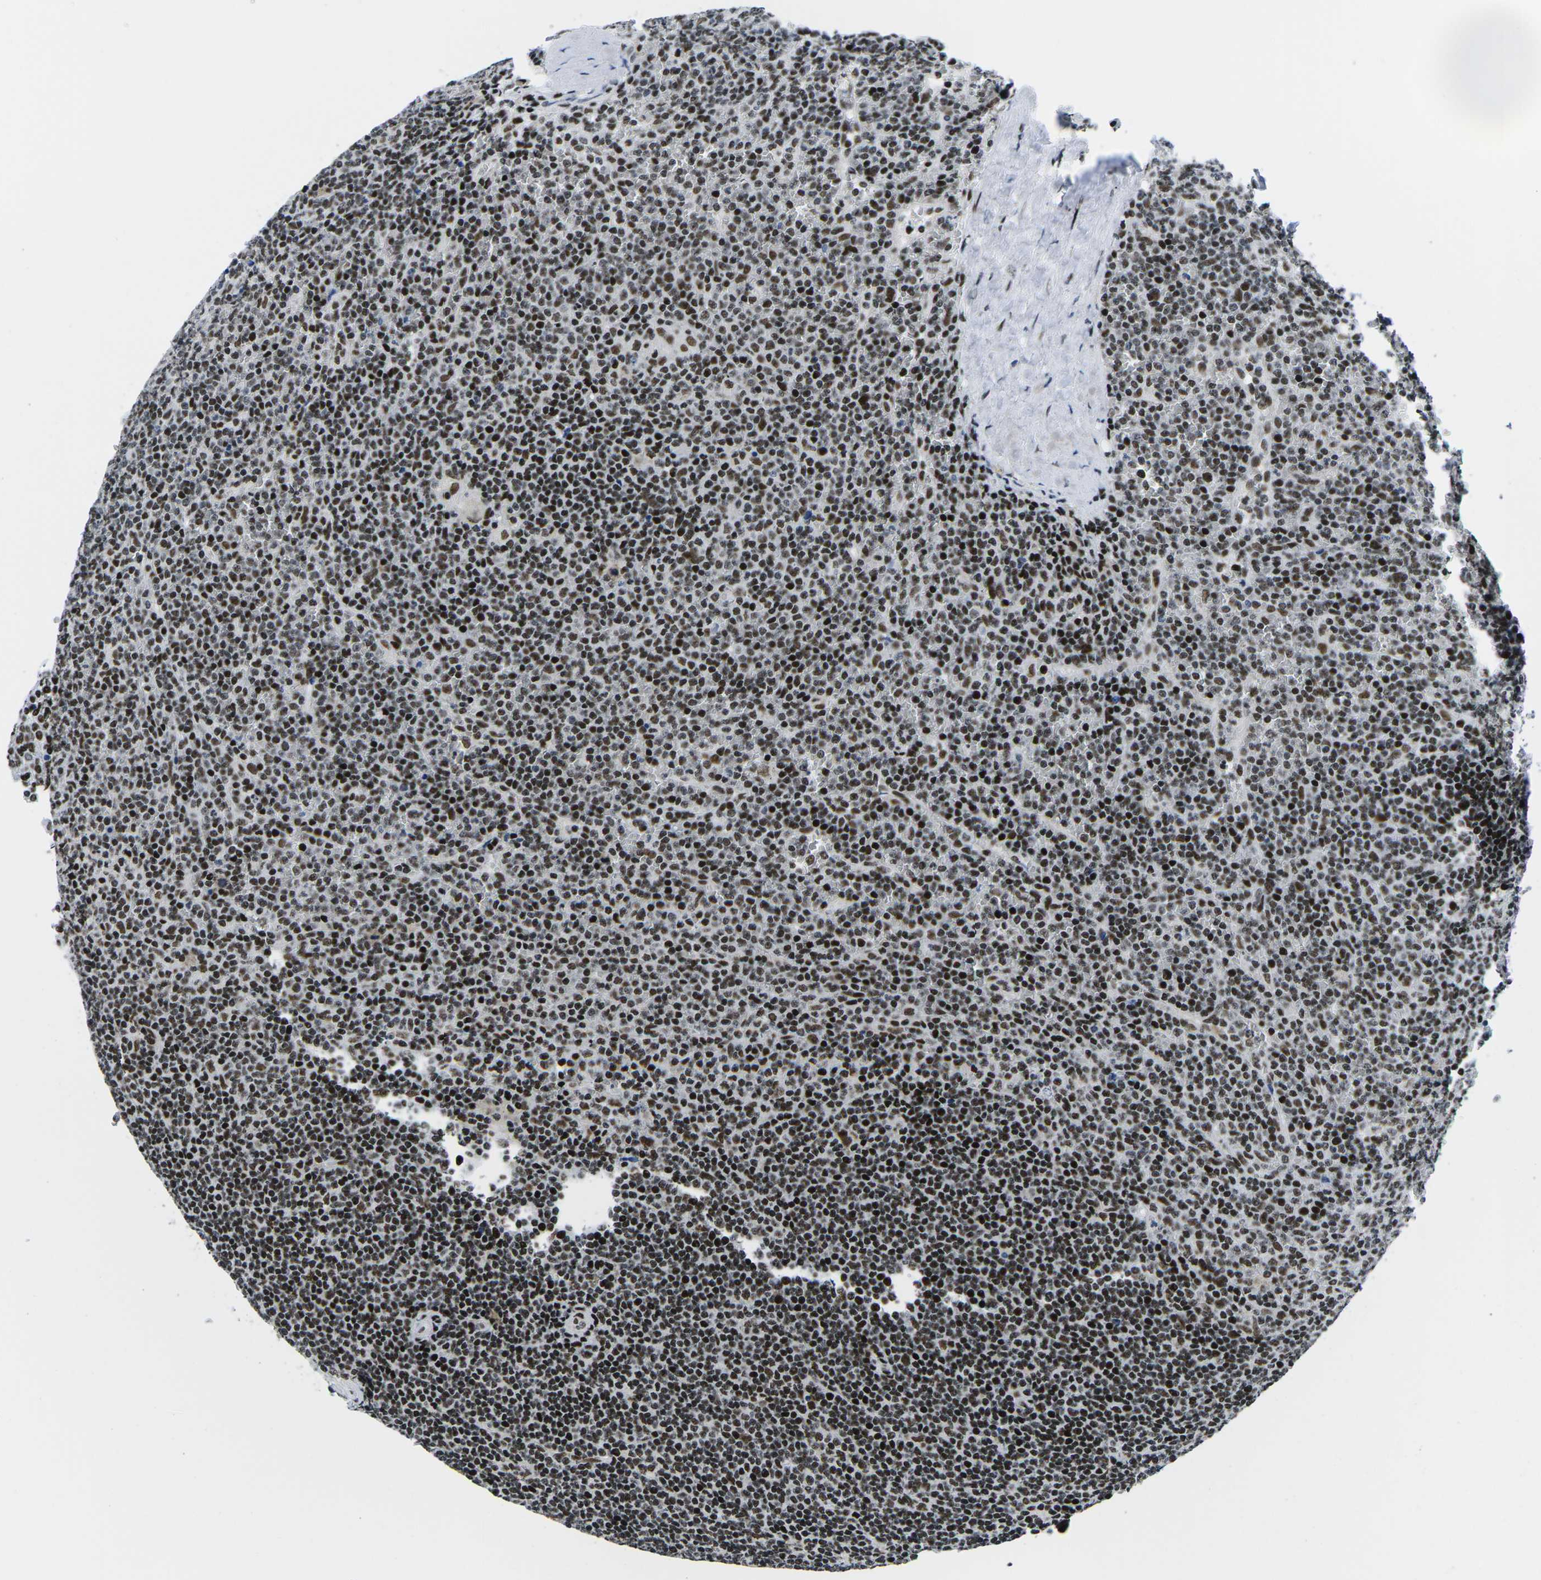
{"staining": {"intensity": "strong", "quantity": ">75%", "location": "nuclear"}, "tissue": "lymphoma", "cell_type": "Tumor cells", "image_type": "cancer", "snomed": [{"axis": "morphology", "description": "Malignant lymphoma, non-Hodgkin's type, Low grade"}, {"axis": "topography", "description": "Spleen"}], "caption": "Human low-grade malignant lymphoma, non-Hodgkin's type stained with a brown dye reveals strong nuclear positive staining in approximately >75% of tumor cells.", "gene": "ATF1", "patient": {"sex": "female", "age": 19}}